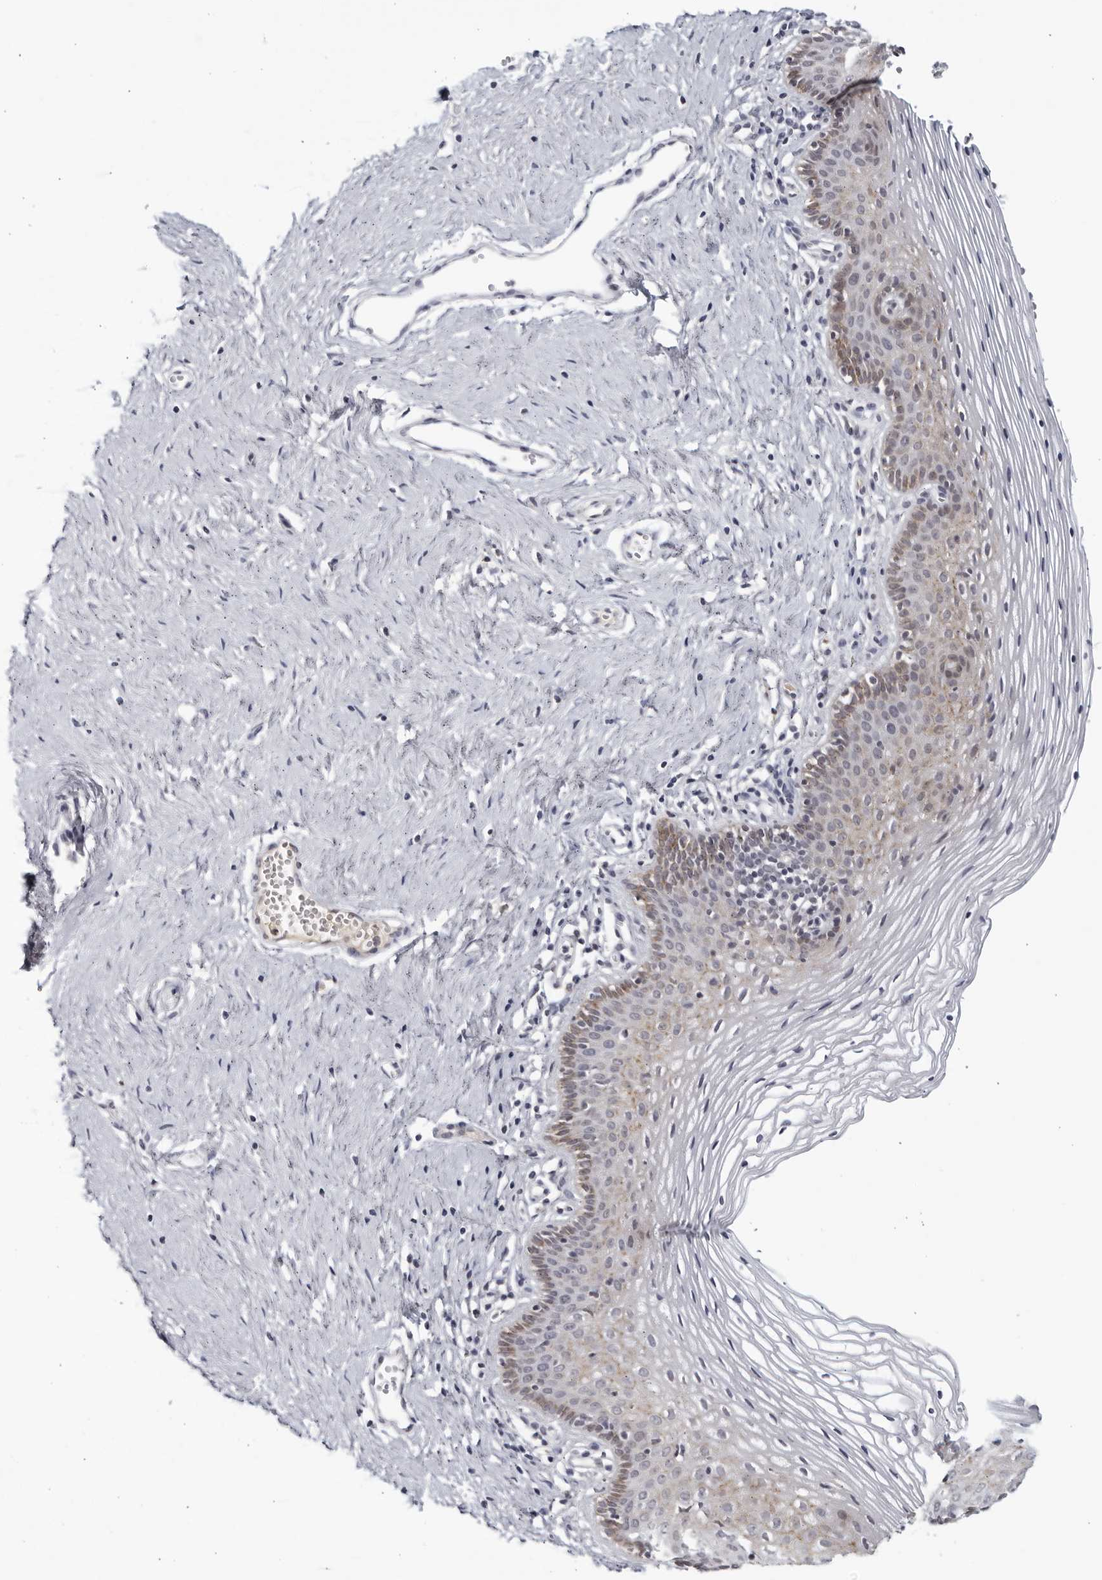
{"staining": {"intensity": "moderate", "quantity": "<25%", "location": "cytoplasmic/membranous"}, "tissue": "vagina", "cell_type": "Squamous epithelial cells", "image_type": "normal", "snomed": [{"axis": "morphology", "description": "Normal tissue, NOS"}, {"axis": "topography", "description": "Vagina"}], "caption": "Squamous epithelial cells exhibit low levels of moderate cytoplasmic/membranous positivity in about <25% of cells in normal human vagina. The protein of interest is stained brown, and the nuclei are stained in blue (DAB (3,3'-diaminobenzidine) IHC with brightfield microscopy, high magnification).", "gene": "STRADB", "patient": {"sex": "female", "age": 32}}